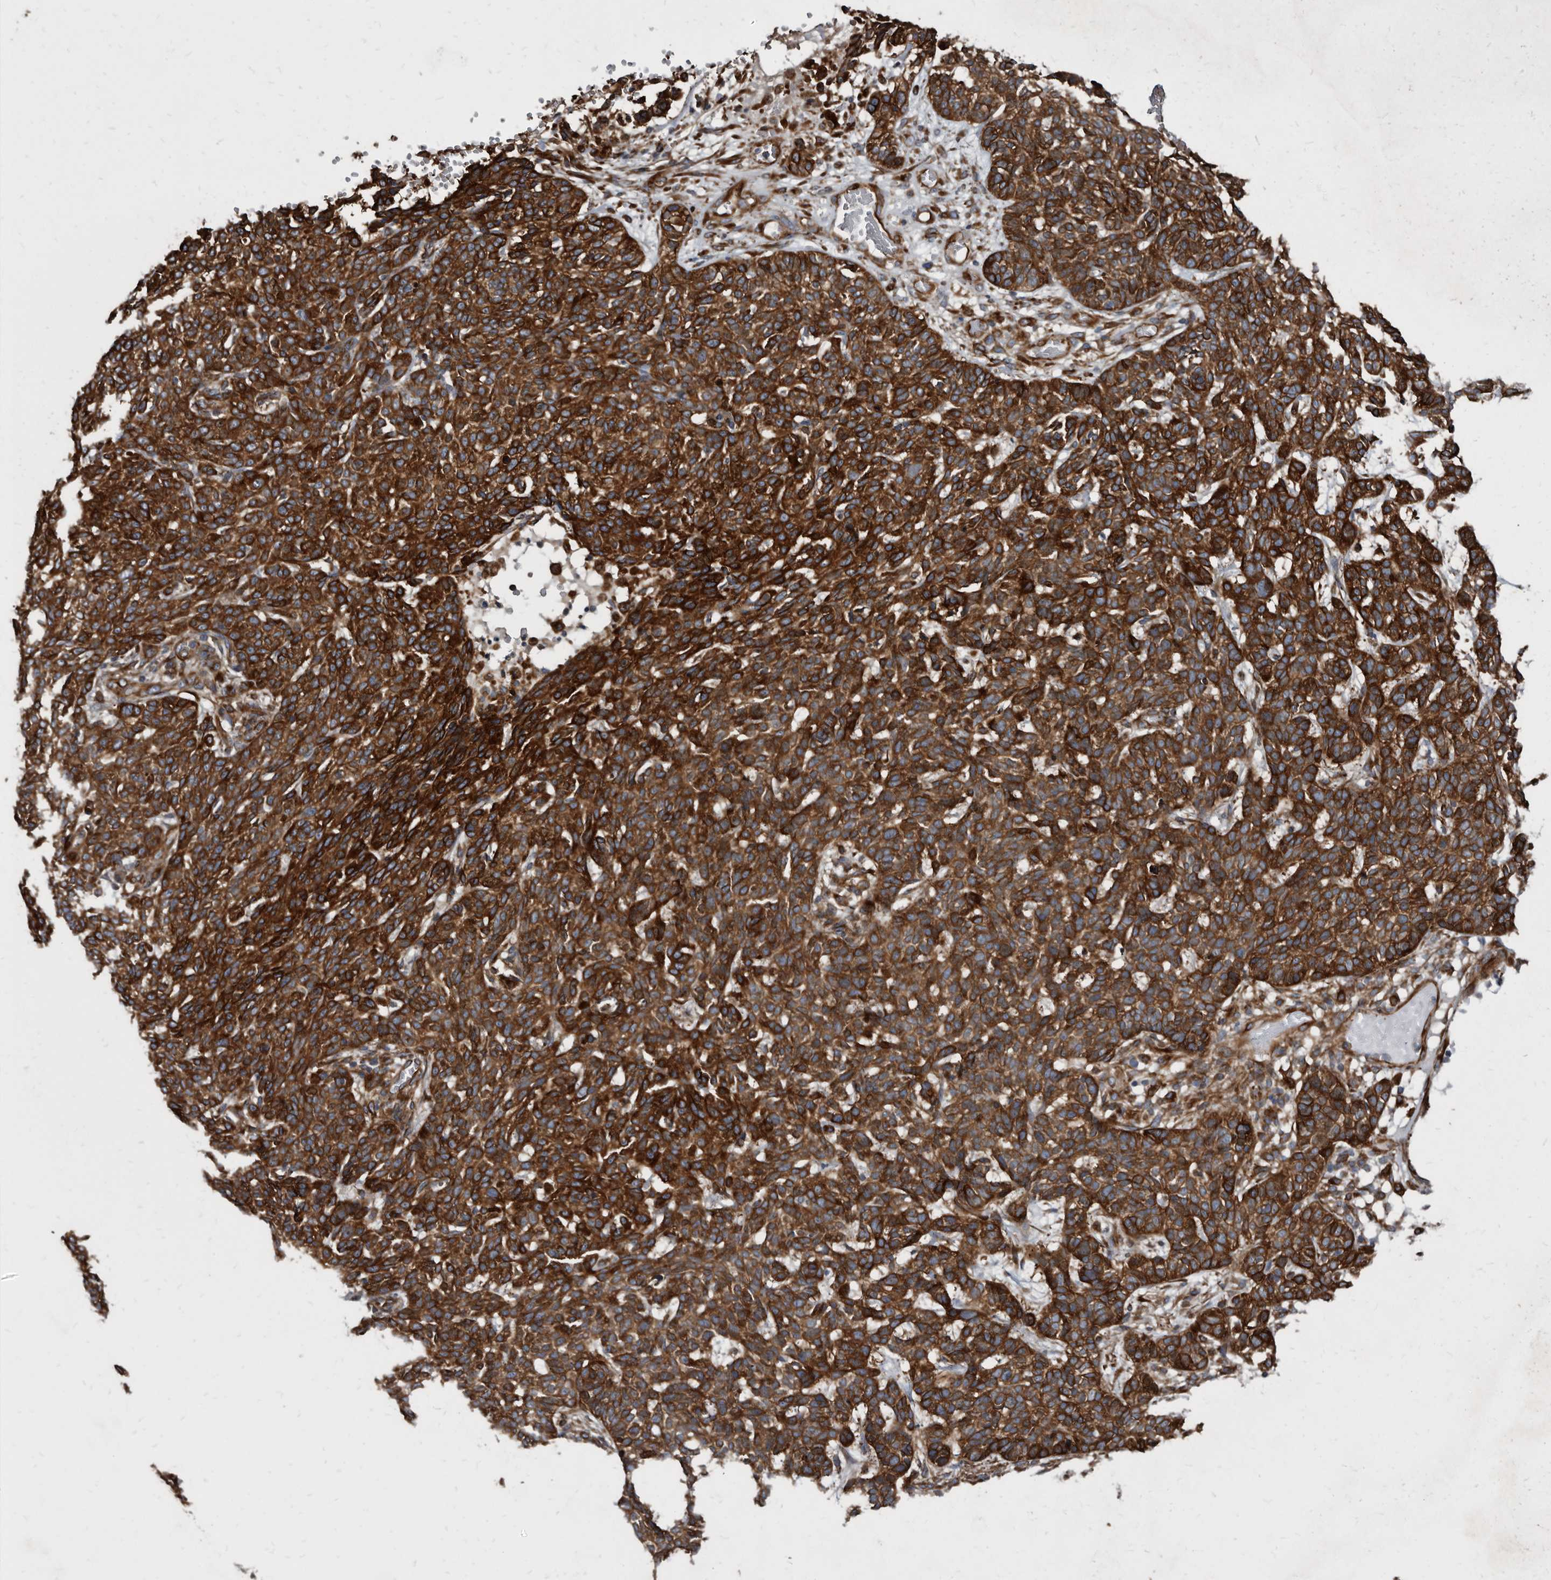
{"staining": {"intensity": "strong", "quantity": ">75%", "location": "cytoplasmic/membranous"}, "tissue": "skin cancer", "cell_type": "Tumor cells", "image_type": "cancer", "snomed": [{"axis": "morphology", "description": "Basal cell carcinoma"}, {"axis": "topography", "description": "Skin"}], "caption": "The image shows immunohistochemical staining of skin cancer. There is strong cytoplasmic/membranous staining is identified in approximately >75% of tumor cells.", "gene": "KCTD20", "patient": {"sex": "male", "age": 85}}